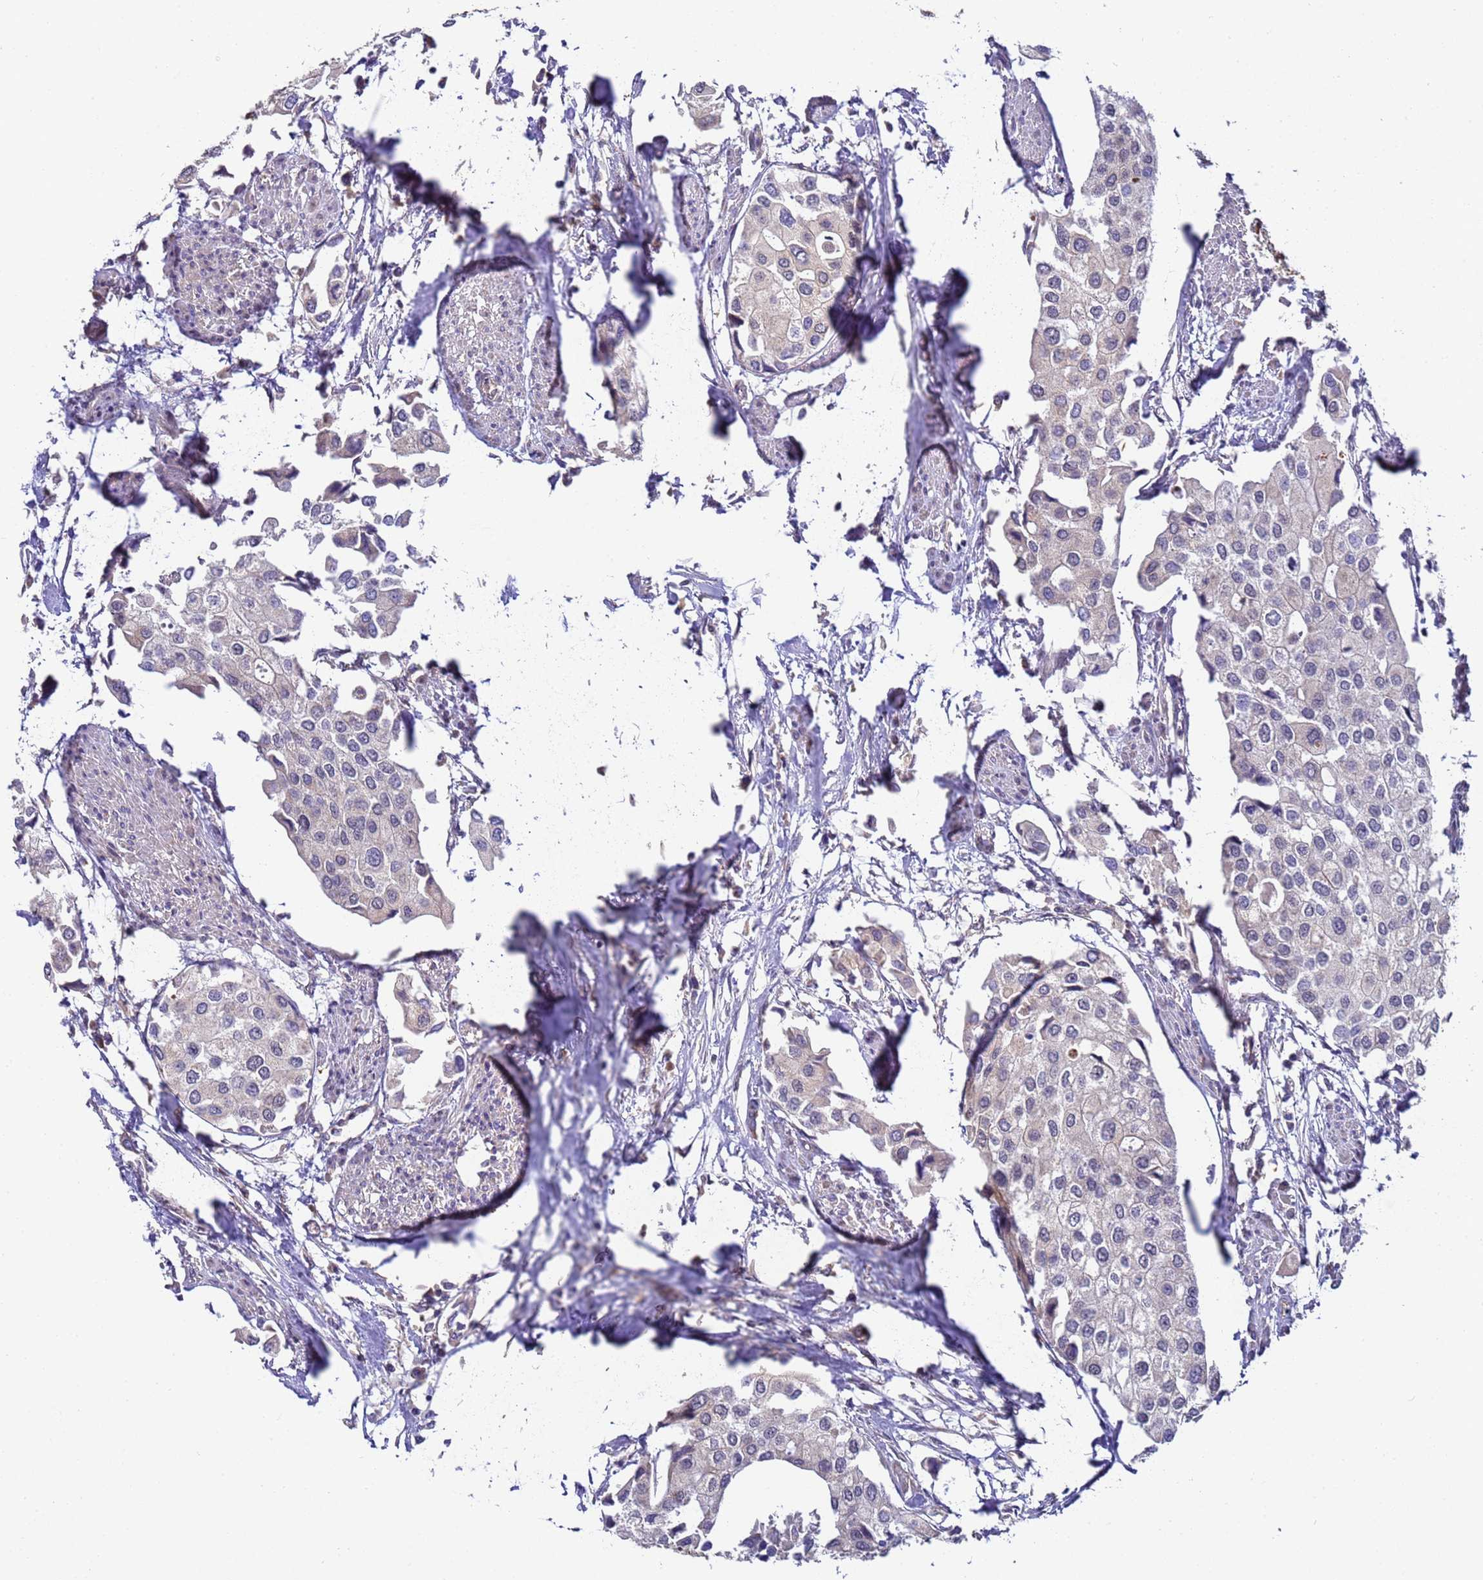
{"staining": {"intensity": "negative", "quantity": "none", "location": "none"}, "tissue": "urothelial cancer", "cell_type": "Tumor cells", "image_type": "cancer", "snomed": [{"axis": "morphology", "description": "Urothelial carcinoma, High grade"}, {"axis": "topography", "description": "Urinary bladder"}], "caption": "IHC photomicrograph of neoplastic tissue: urothelial cancer stained with DAB shows no significant protein positivity in tumor cells.", "gene": "RAPGEF3", "patient": {"sex": "male", "age": 64}}